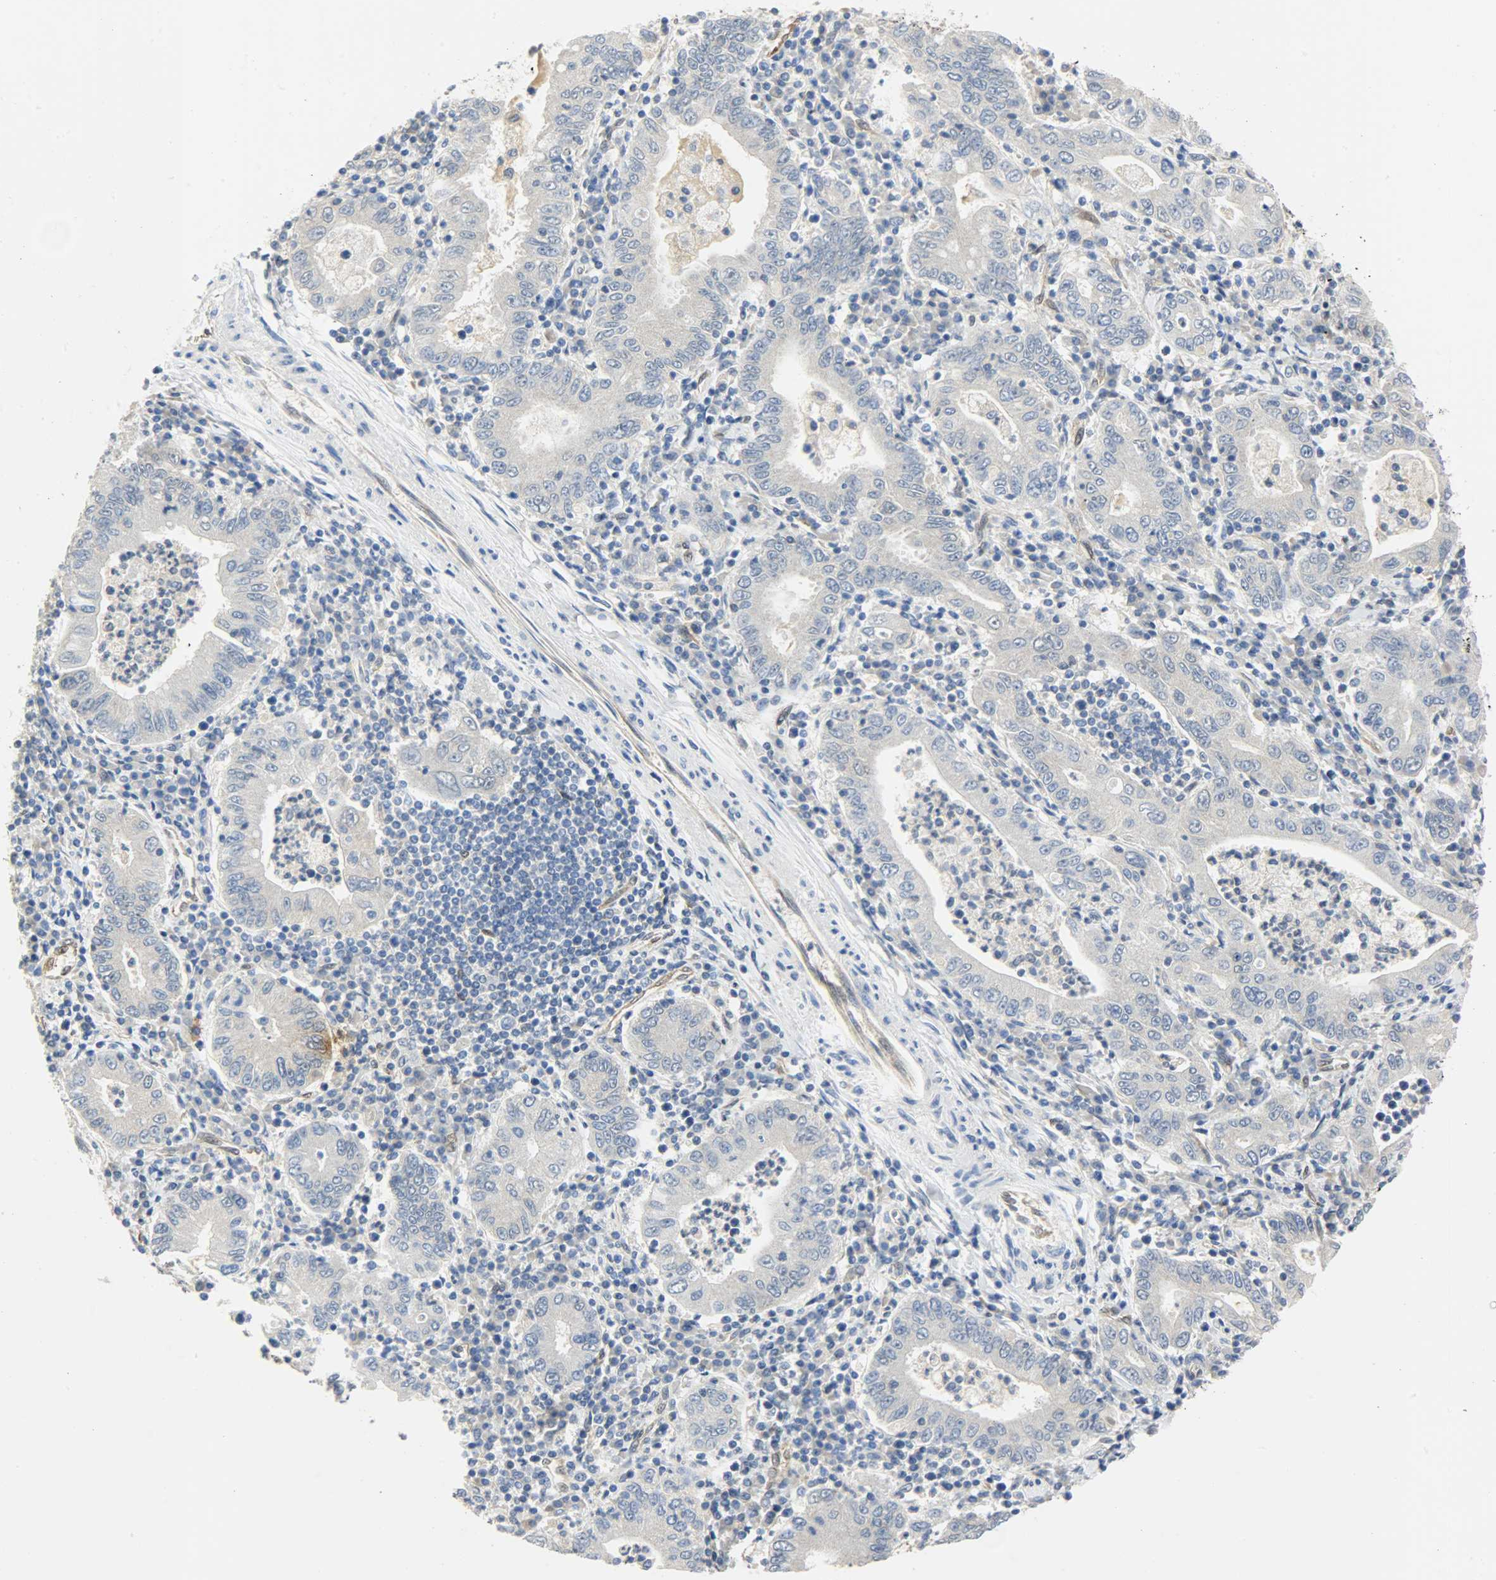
{"staining": {"intensity": "negative", "quantity": "none", "location": "none"}, "tissue": "stomach cancer", "cell_type": "Tumor cells", "image_type": "cancer", "snomed": [{"axis": "morphology", "description": "Normal tissue, NOS"}, {"axis": "morphology", "description": "Adenocarcinoma, NOS"}, {"axis": "topography", "description": "Esophagus"}, {"axis": "topography", "description": "Stomach, upper"}, {"axis": "topography", "description": "Peripheral nerve tissue"}], "caption": "Protein analysis of stomach cancer exhibits no significant staining in tumor cells.", "gene": "FKBP1A", "patient": {"sex": "male", "age": 62}}